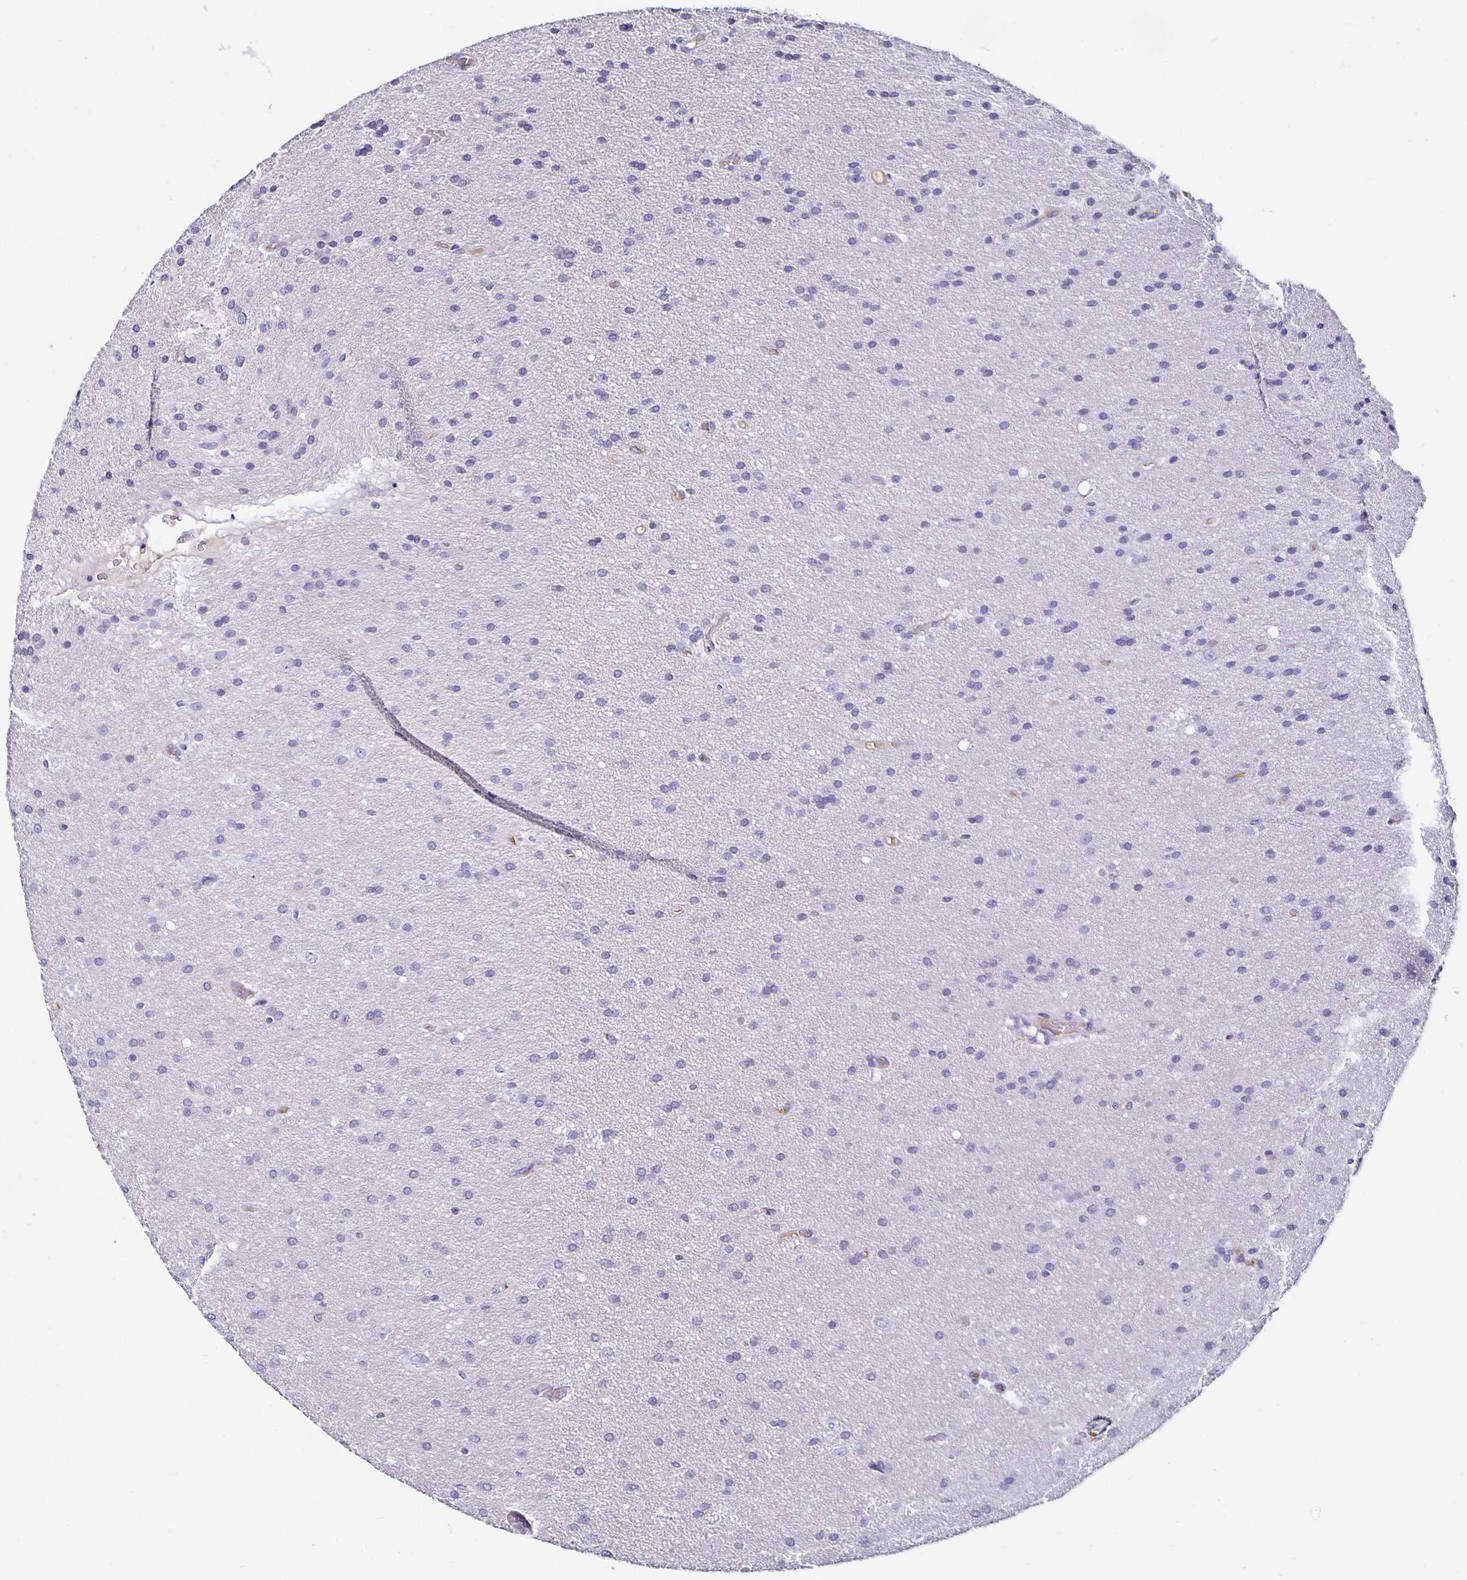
{"staining": {"intensity": "negative", "quantity": "none", "location": "none"}, "tissue": "glioma", "cell_type": "Tumor cells", "image_type": "cancer", "snomed": [{"axis": "morphology", "description": "Glioma, malignant, Low grade"}, {"axis": "topography", "description": "Brain"}], "caption": "Protein analysis of glioma reveals no significant staining in tumor cells. (Stains: DAB IHC with hematoxylin counter stain, Microscopy: brightfield microscopy at high magnification).", "gene": "TTR", "patient": {"sex": "female", "age": 54}}